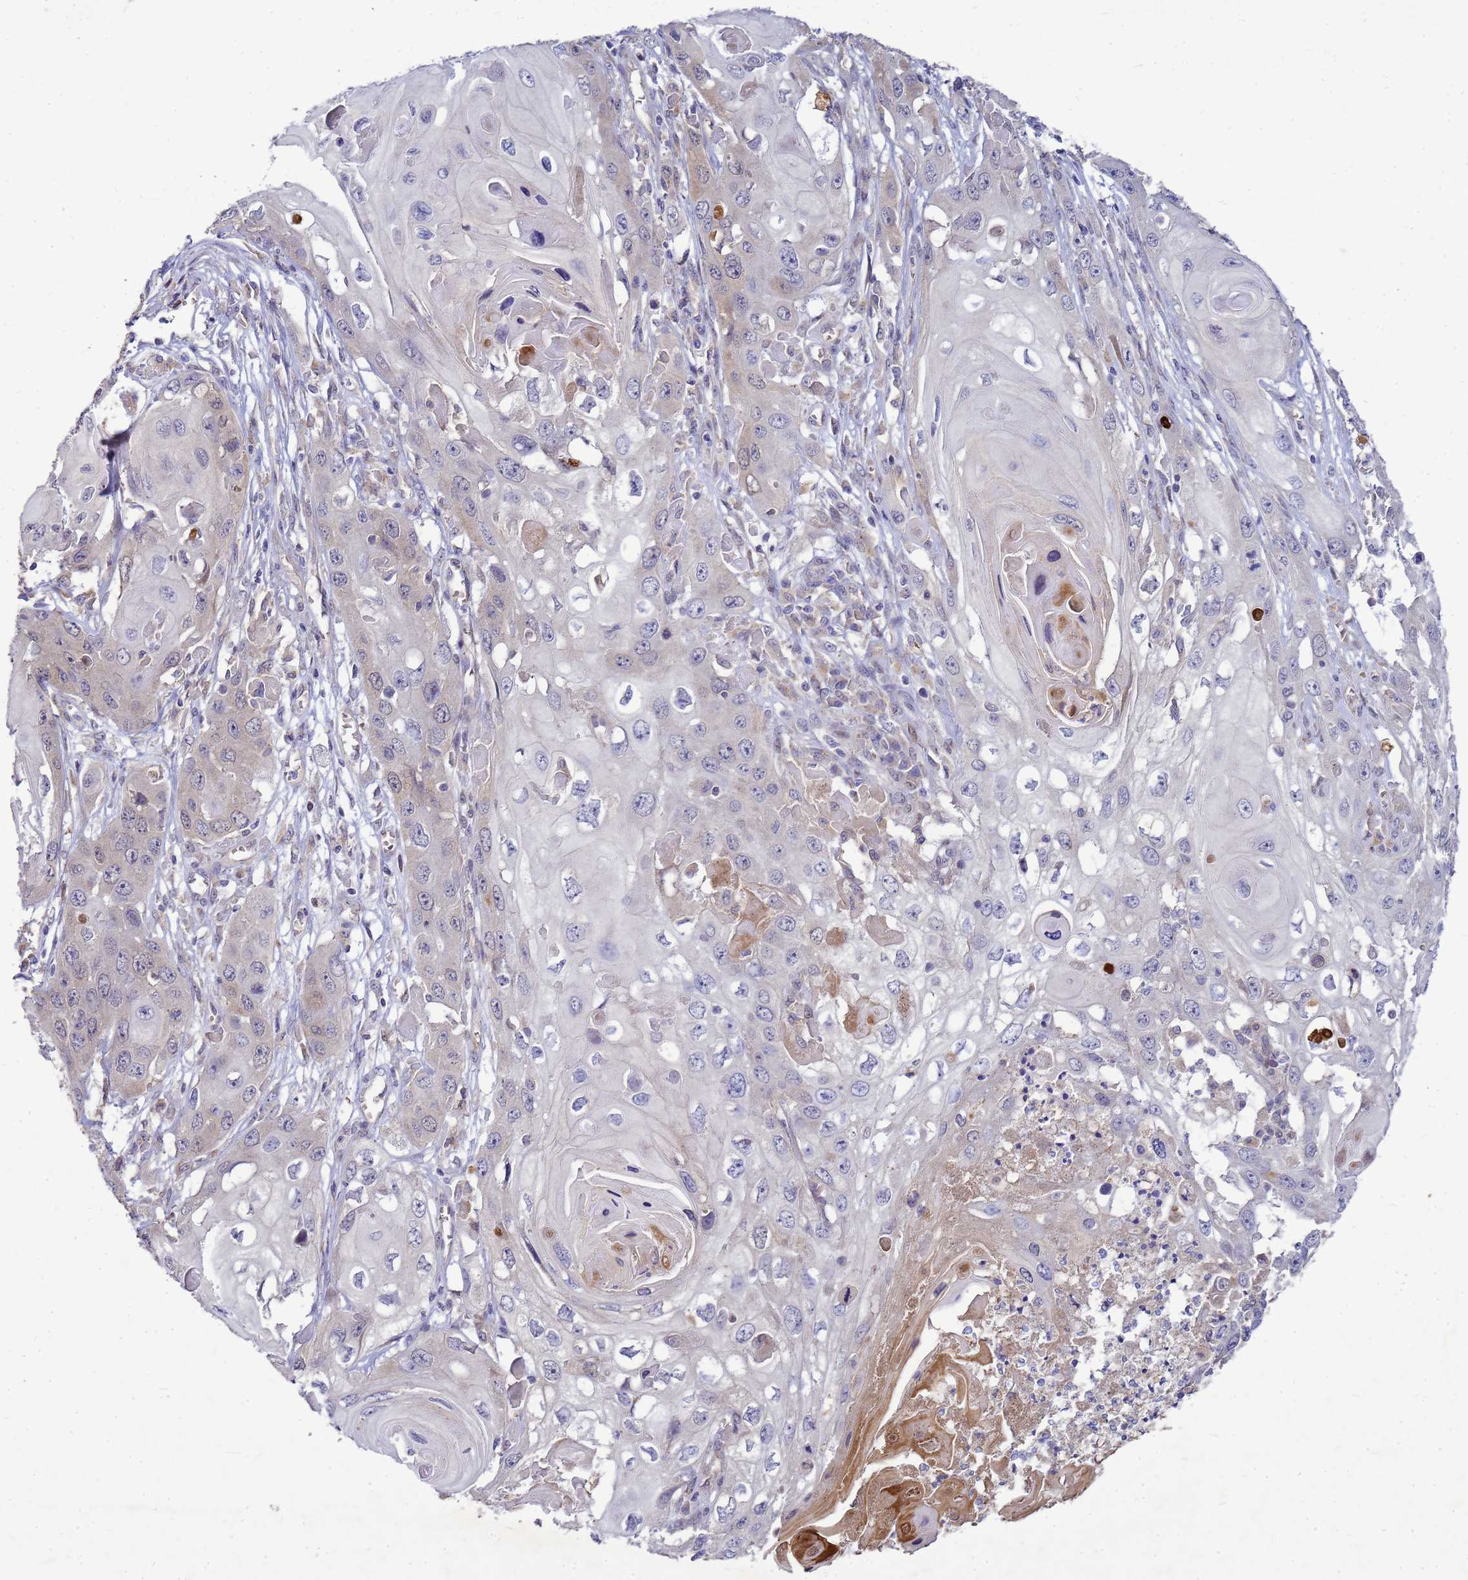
{"staining": {"intensity": "moderate", "quantity": "<25%", "location": "cytoplasmic/membranous,nuclear"}, "tissue": "skin cancer", "cell_type": "Tumor cells", "image_type": "cancer", "snomed": [{"axis": "morphology", "description": "Squamous cell carcinoma, NOS"}, {"axis": "topography", "description": "Skin"}], "caption": "The histopathology image exhibits staining of skin cancer, revealing moderate cytoplasmic/membranous and nuclear protein expression (brown color) within tumor cells.", "gene": "EIF4EBP3", "patient": {"sex": "male", "age": 55}}